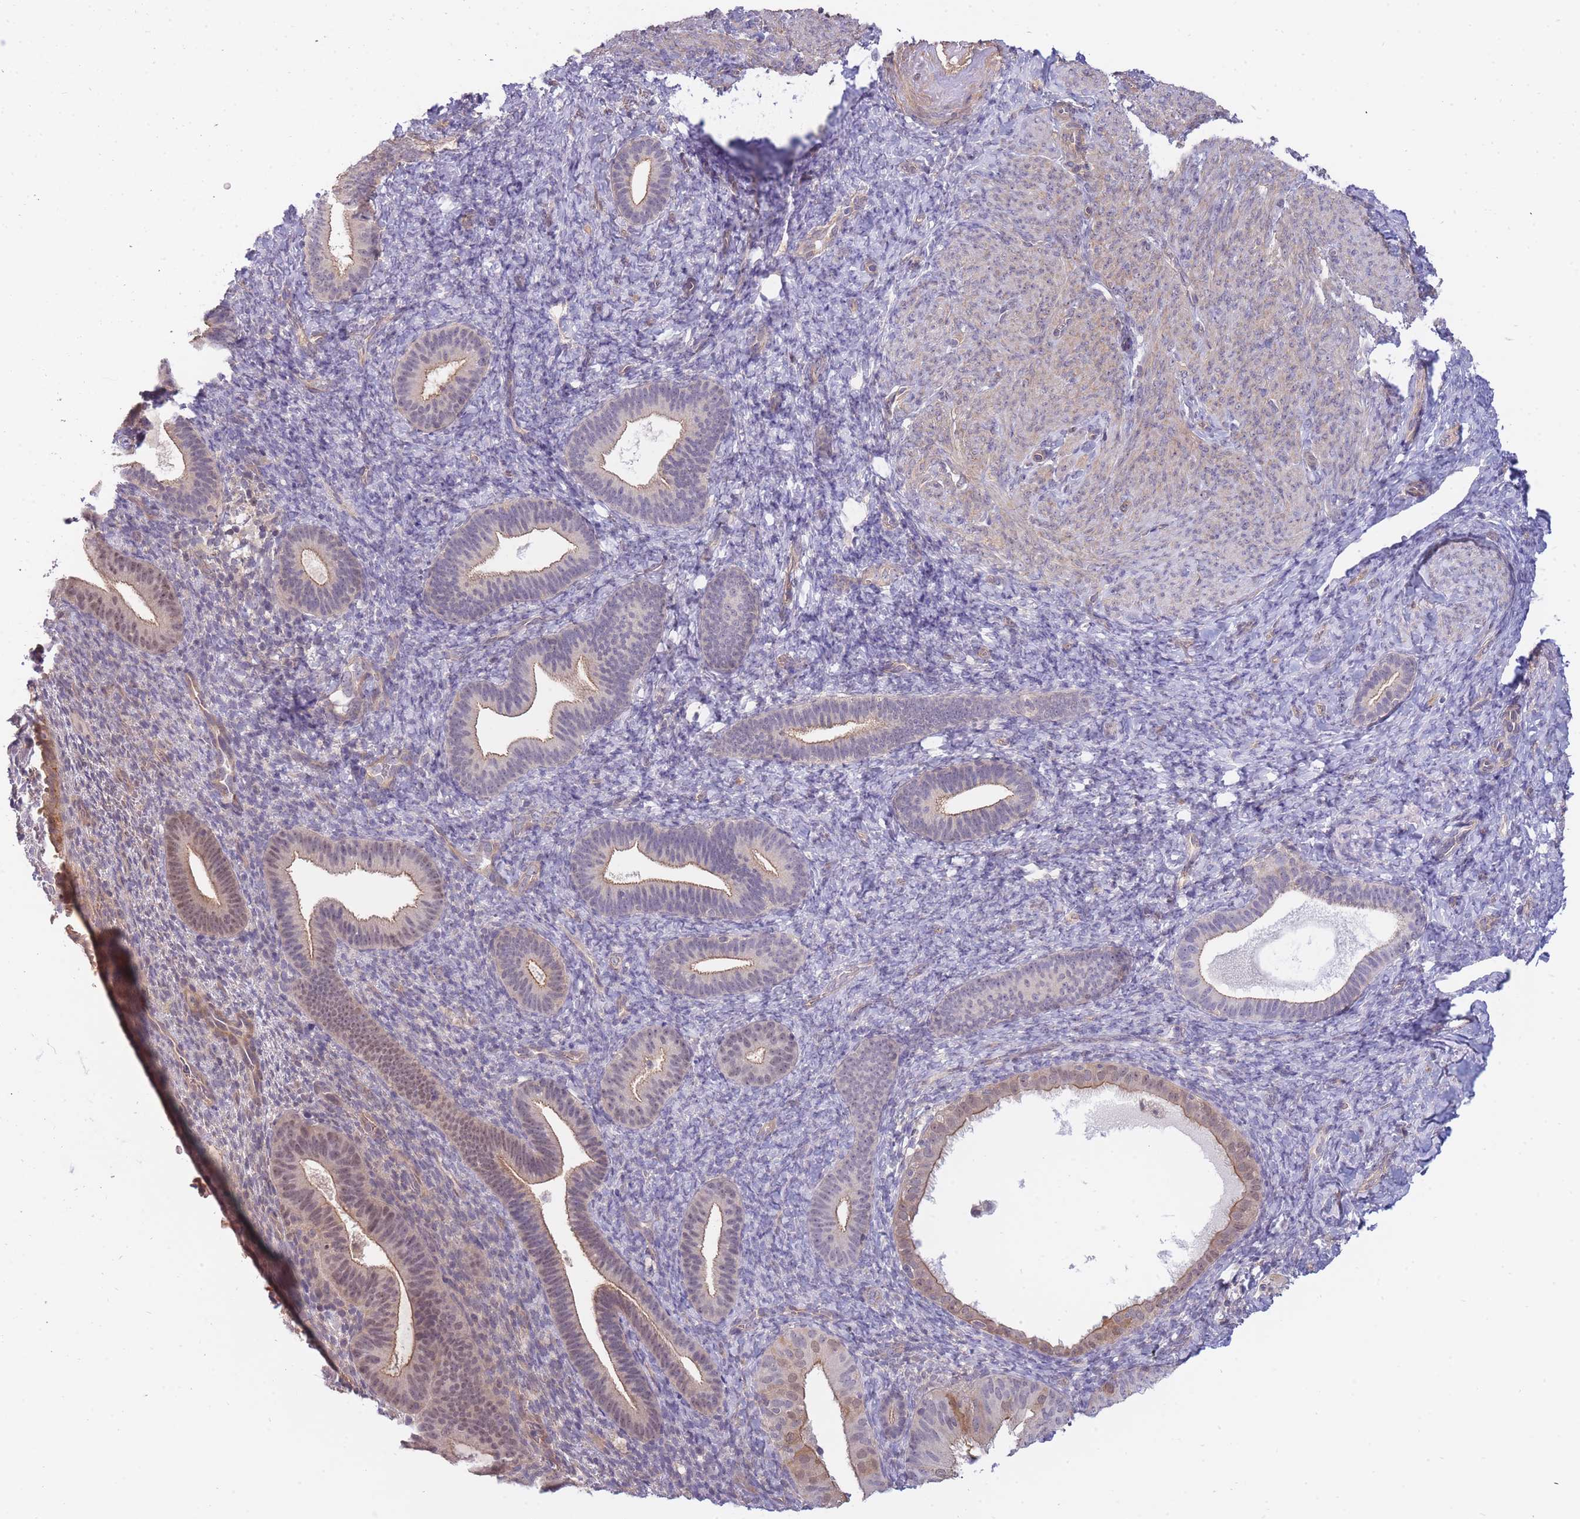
{"staining": {"intensity": "negative", "quantity": "none", "location": "none"}, "tissue": "endometrium", "cell_type": "Cells in endometrial stroma", "image_type": "normal", "snomed": [{"axis": "morphology", "description": "Normal tissue, NOS"}, {"axis": "topography", "description": "Endometrium"}], "caption": "The immunohistochemistry (IHC) micrograph has no significant positivity in cells in endometrial stroma of endometrium. The staining is performed using DAB (3,3'-diaminobenzidine) brown chromogen with nuclei counter-stained in using hematoxylin.", "gene": "SMC6", "patient": {"sex": "female", "age": 65}}